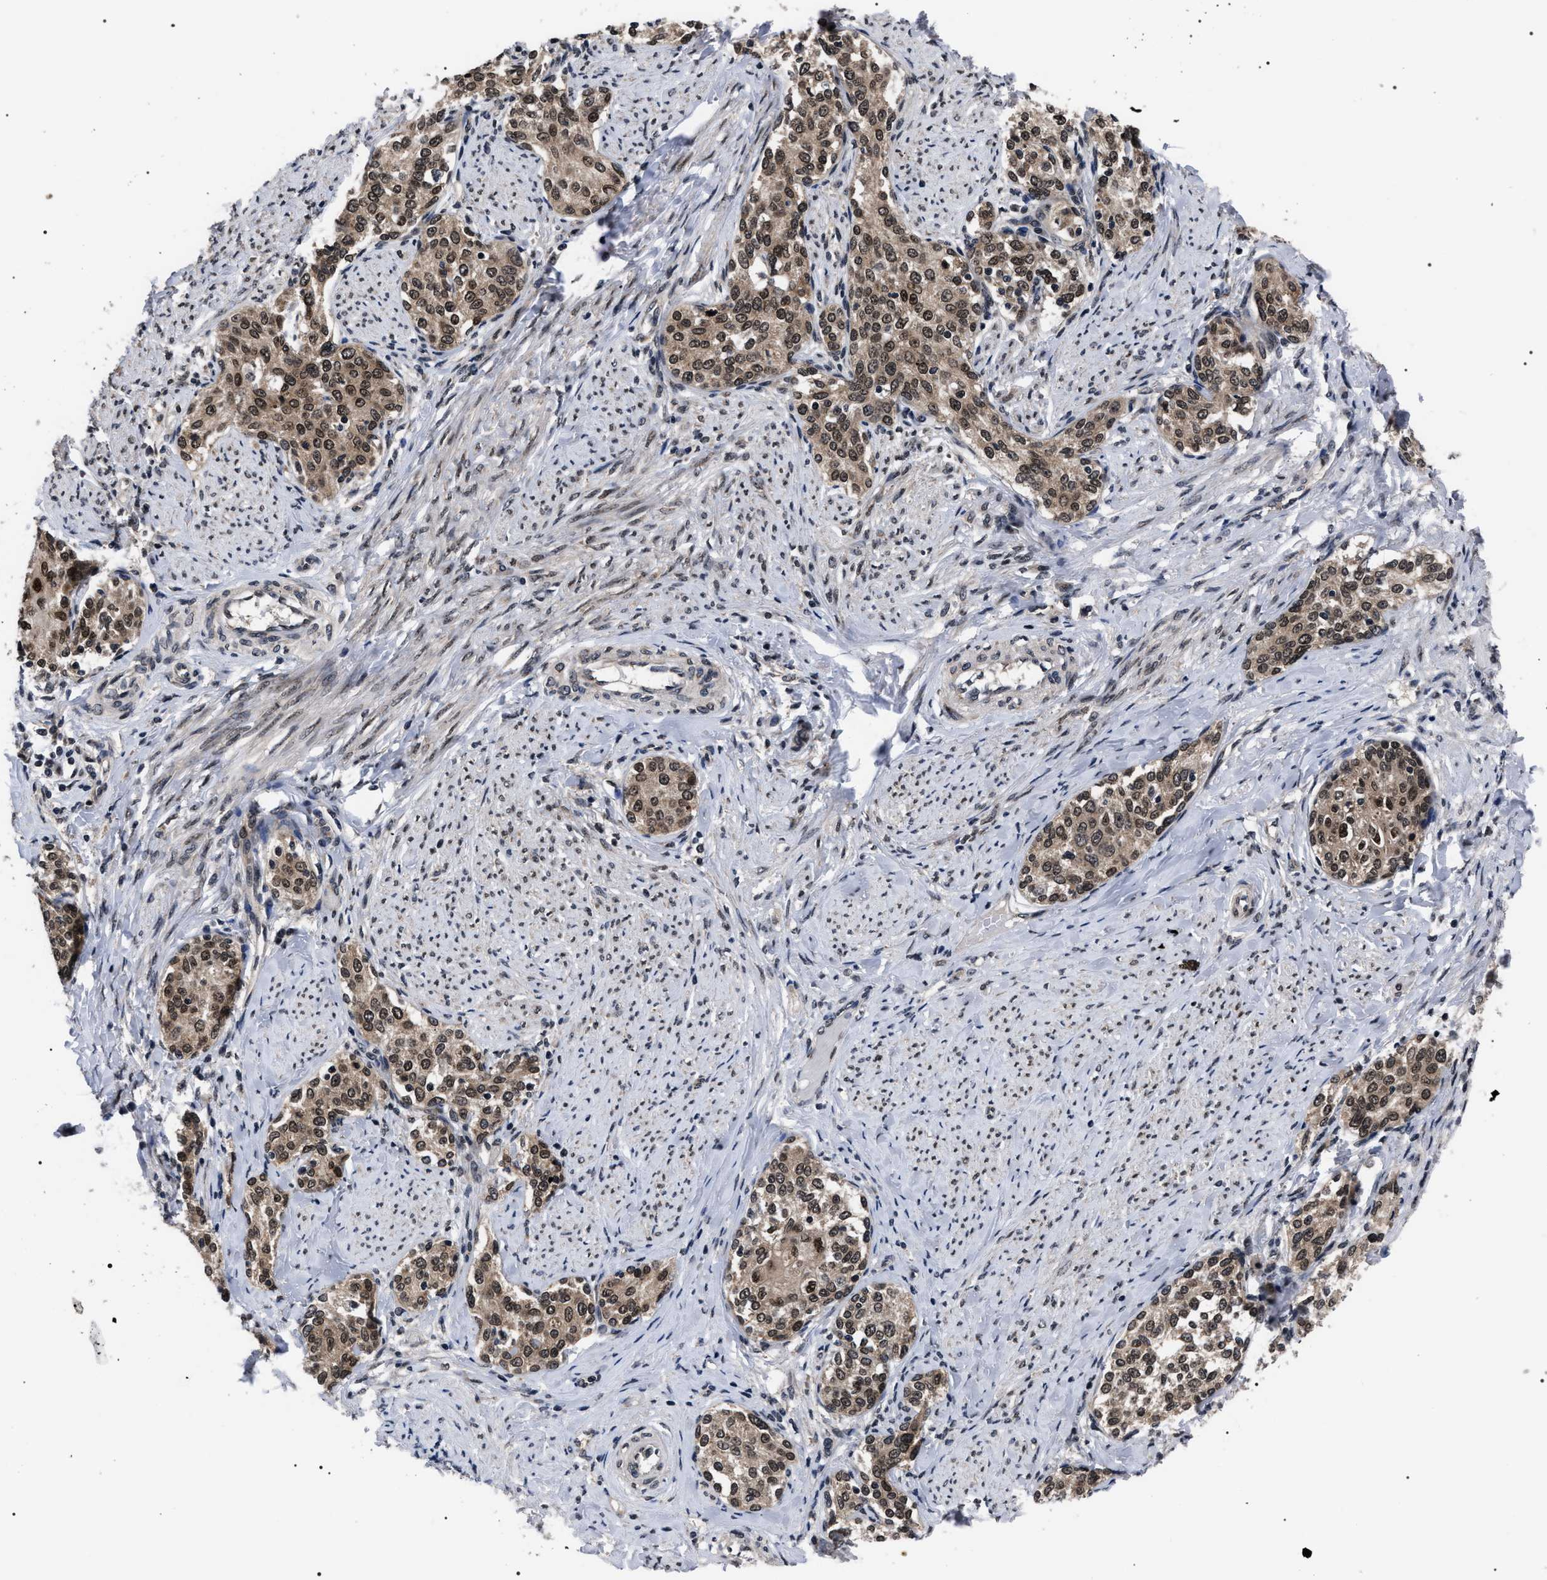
{"staining": {"intensity": "moderate", "quantity": ">75%", "location": "cytoplasmic/membranous,nuclear"}, "tissue": "cervical cancer", "cell_type": "Tumor cells", "image_type": "cancer", "snomed": [{"axis": "morphology", "description": "Squamous cell carcinoma, NOS"}, {"axis": "morphology", "description": "Adenocarcinoma, NOS"}, {"axis": "topography", "description": "Cervix"}], "caption": "A micrograph of squamous cell carcinoma (cervical) stained for a protein reveals moderate cytoplasmic/membranous and nuclear brown staining in tumor cells.", "gene": "CSNK2A1", "patient": {"sex": "female", "age": 52}}